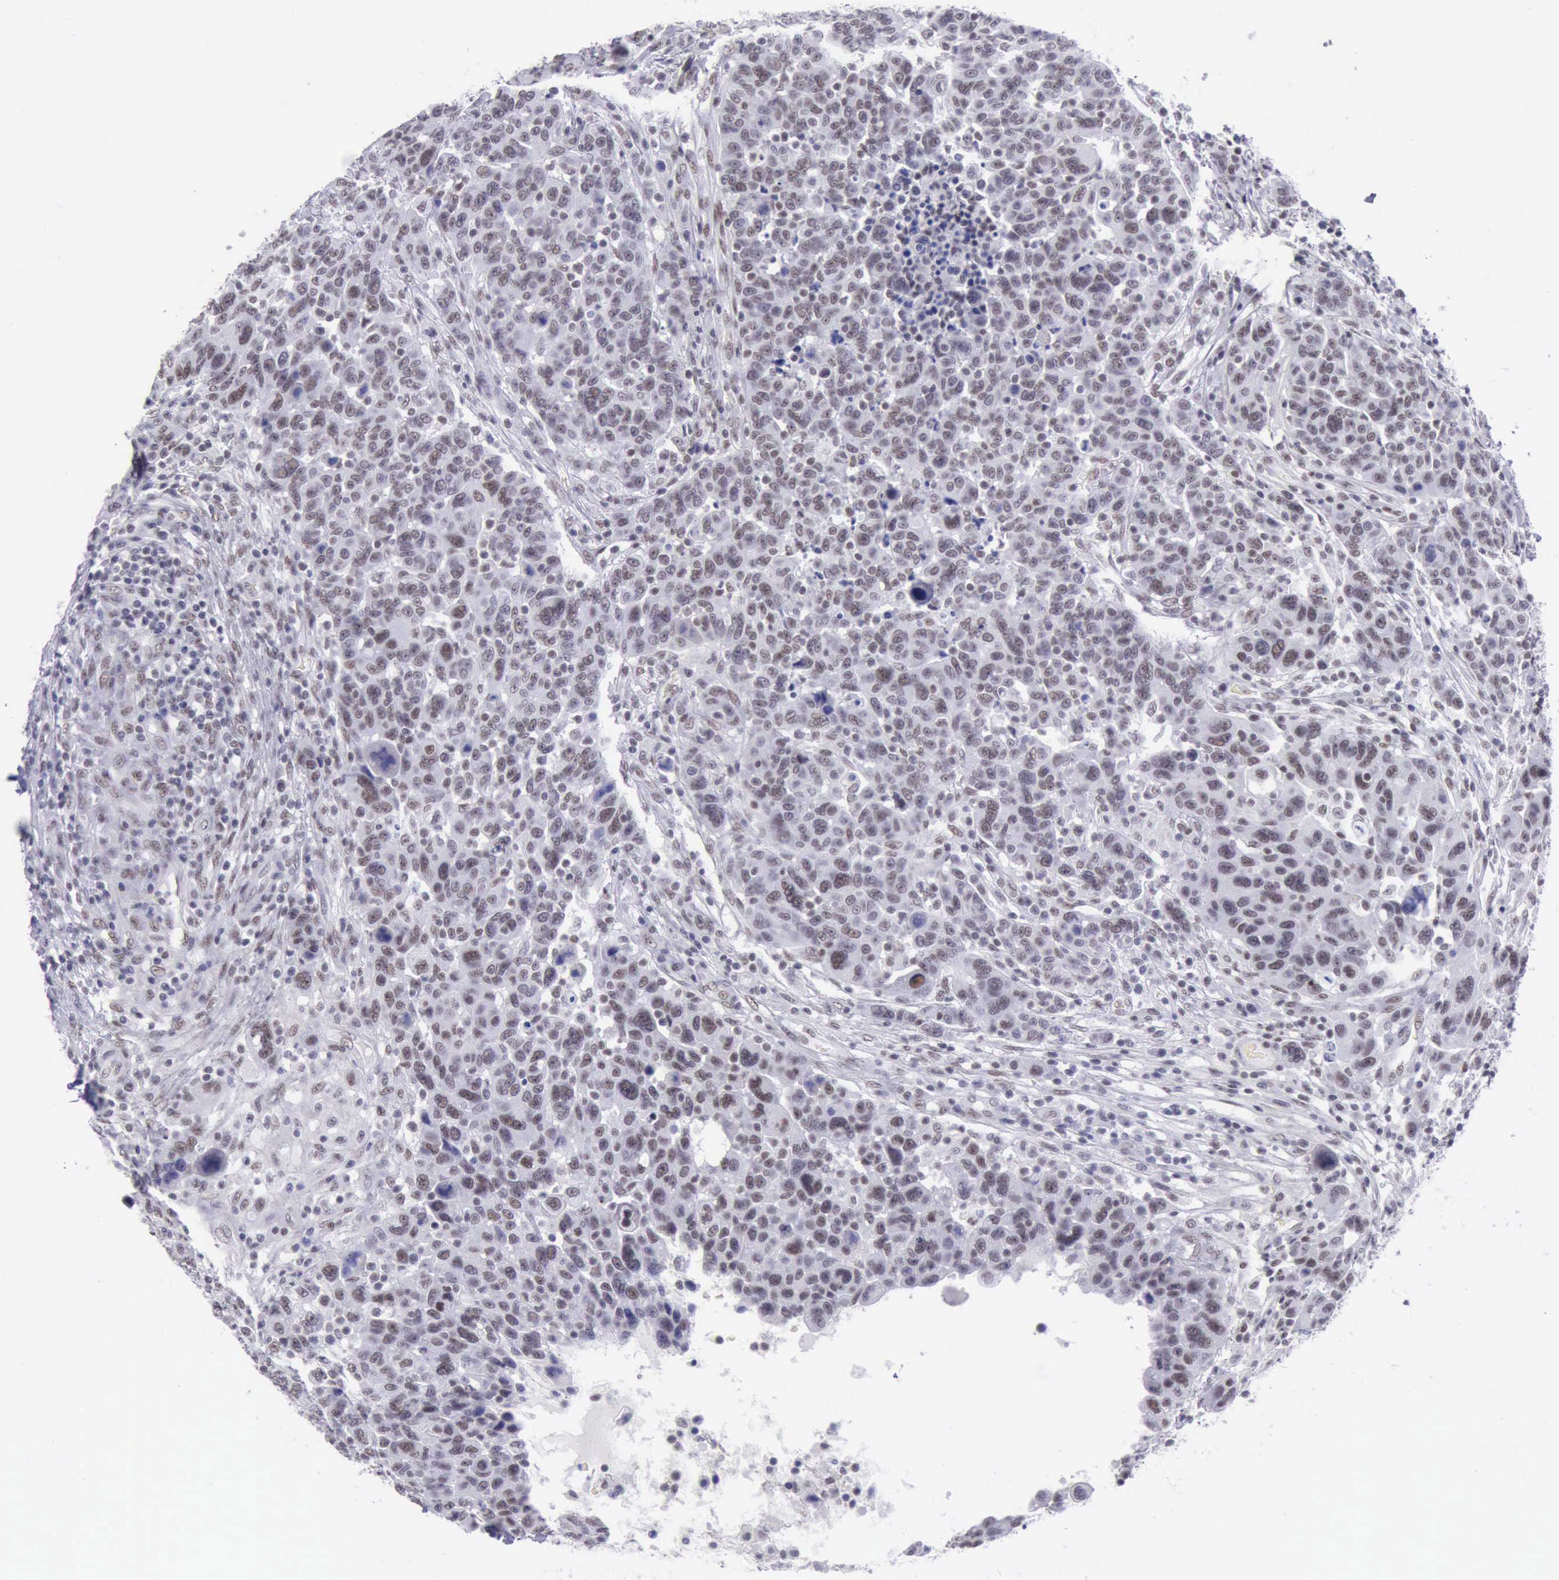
{"staining": {"intensity": "weak", "quantity": "25%-75%", "location": "nuclear"}, "tissue": "breast cancer", "cell_type": "Tumor cells", "image_type": "cancer", "snomed": [{"axis": "morphology", "description": "Duct carcinoma"}, {"axis": "topography", "description": "Breast"}], "caption": "DAB (3,3'-diaminobenzidine) immunohistochemical staining of human breast cancer (infiltrating ductal carcinoma) reveals weak nuclear protein positivity in about 25%-75% of tumor cells.", "gene": "EP300", "patient": {"sex": "female", "age": 37}}